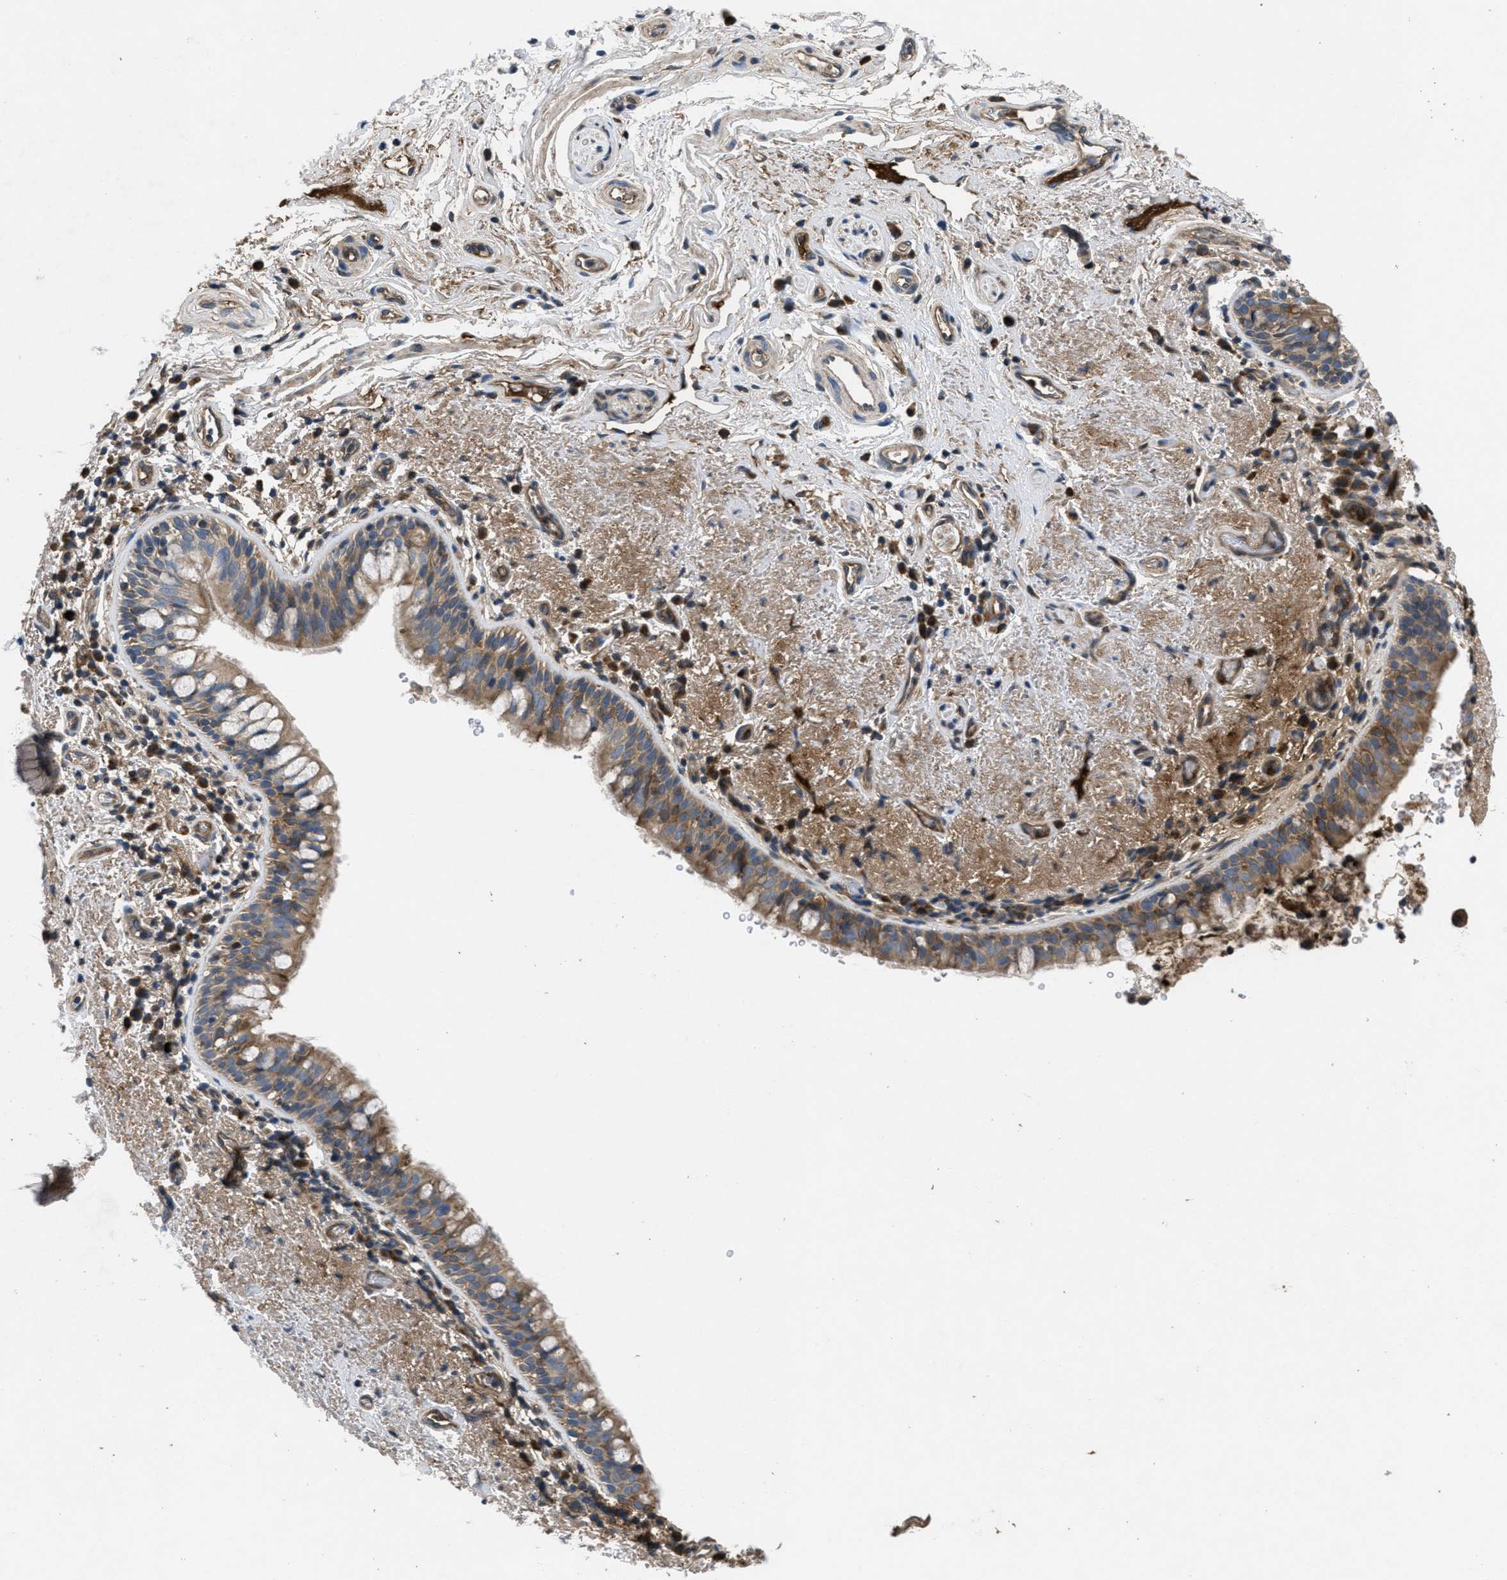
{"staining": {"intensity": "moderate", "quantity": ">75%", "location": "cytoplasmic/membranous"}, "tissue": "bronchus", "cell_type": "Respiratory epithelial cells", "image_type": "normal", "snomed": [{"axis": "morphology", "description": "Normal tissue, NOS"}, {"axis": "morphology", "description": "Inflammation, NOS"}, {"axis": "topography", "description": "Cartilage tissue"}, {"axis": "topography", "description": "Bronchus"}], "caption": "IHC staining of normal bronchus, which shows medium levels of moderate cytoplasmic/membranous expression in about >75% of respiratory epithelial cells indicating moderate cytoplasmic/membranous protein positivity. The staining was performed using DAB (3,3'-diaminobenzidine) (brown) for protein detection and nuclei were counterstained in hematoxylin (blue).", "gene": "GALK1", "patient": {"sex": "male", "age": 77}}